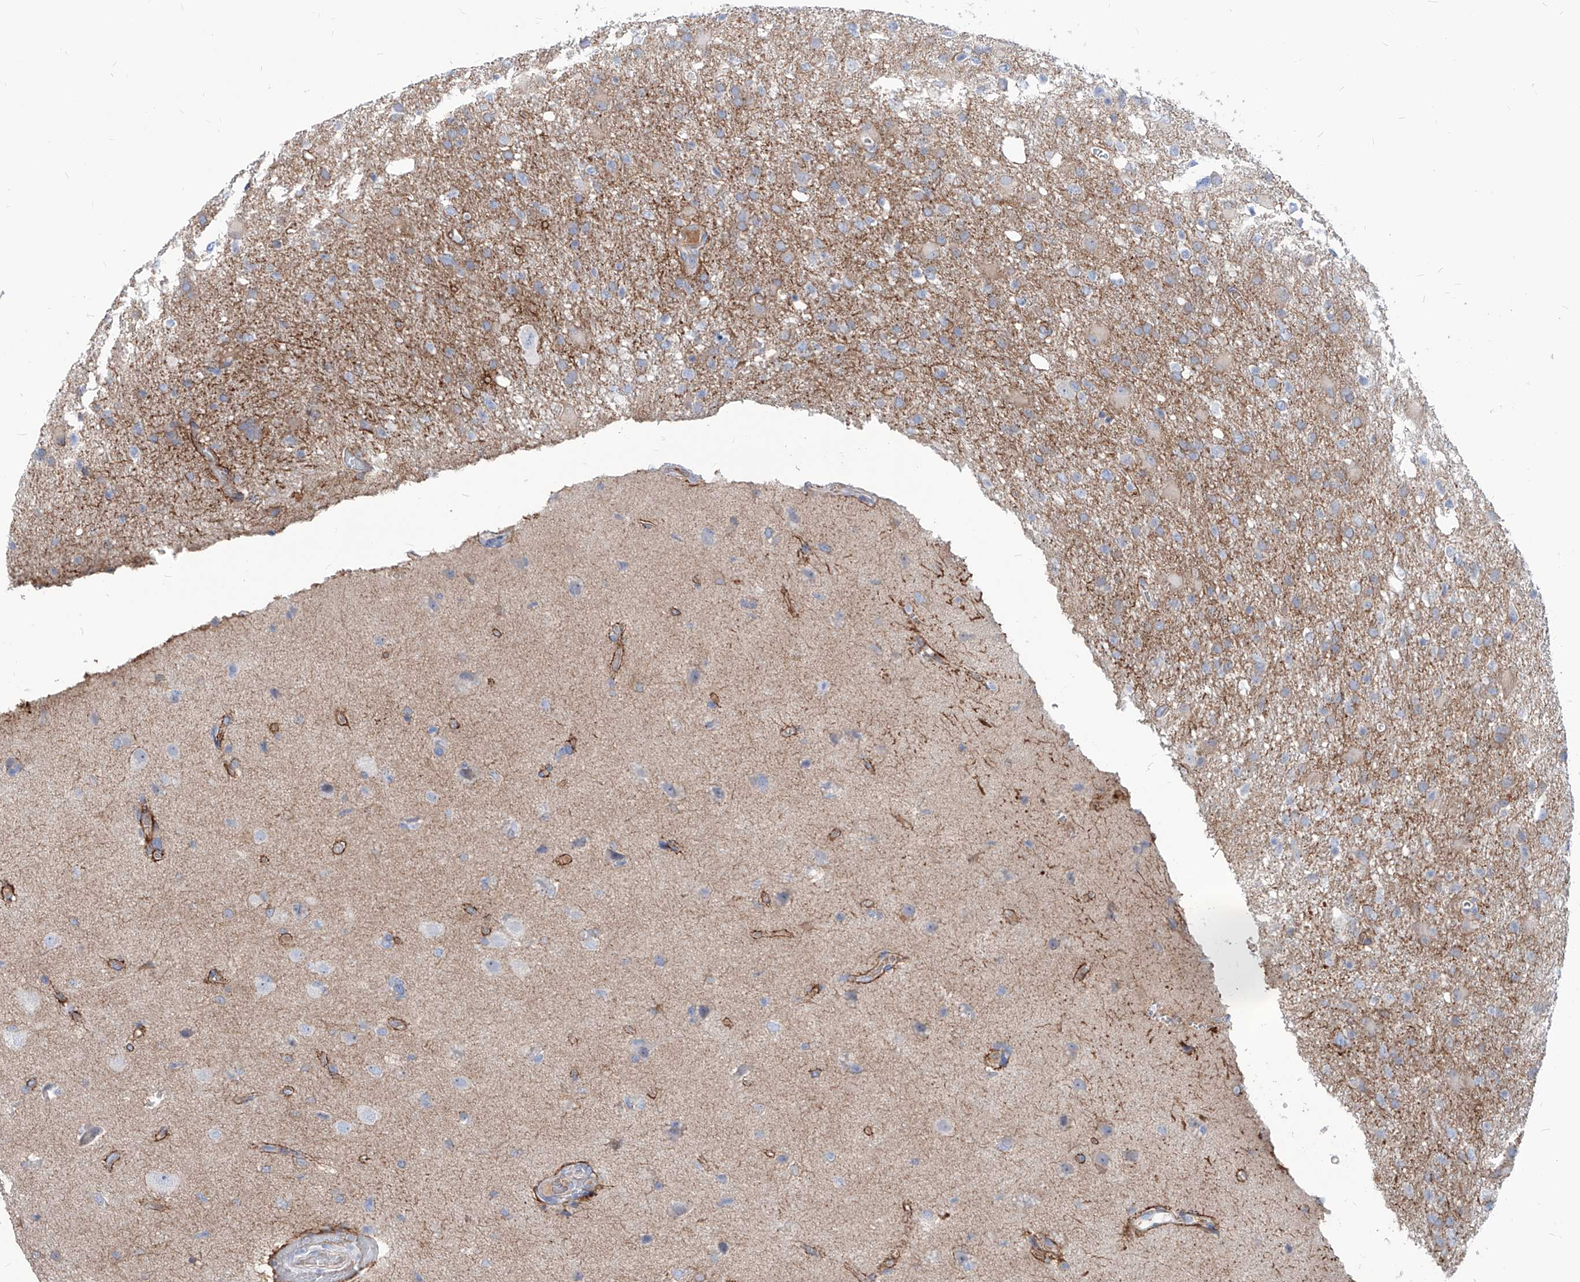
{"staining": {"intensity": "weak", "quantity": "<25%", "location": "cytoplasmic/membranous"}, "tissue": "glioma", "cell_type": "Tumor cells", "image_type": "cancer", "snomed": [{"axis": "morphology", "description": "Glioma, malignant, High grade"}, {"axis": "topography", "description": "Brain"}], "caption": "A photomicrograph of human glioma is negative for staining in tumor cells.", "gene": "AKAP10", "patient": {"sex": "female", "age": 57}}